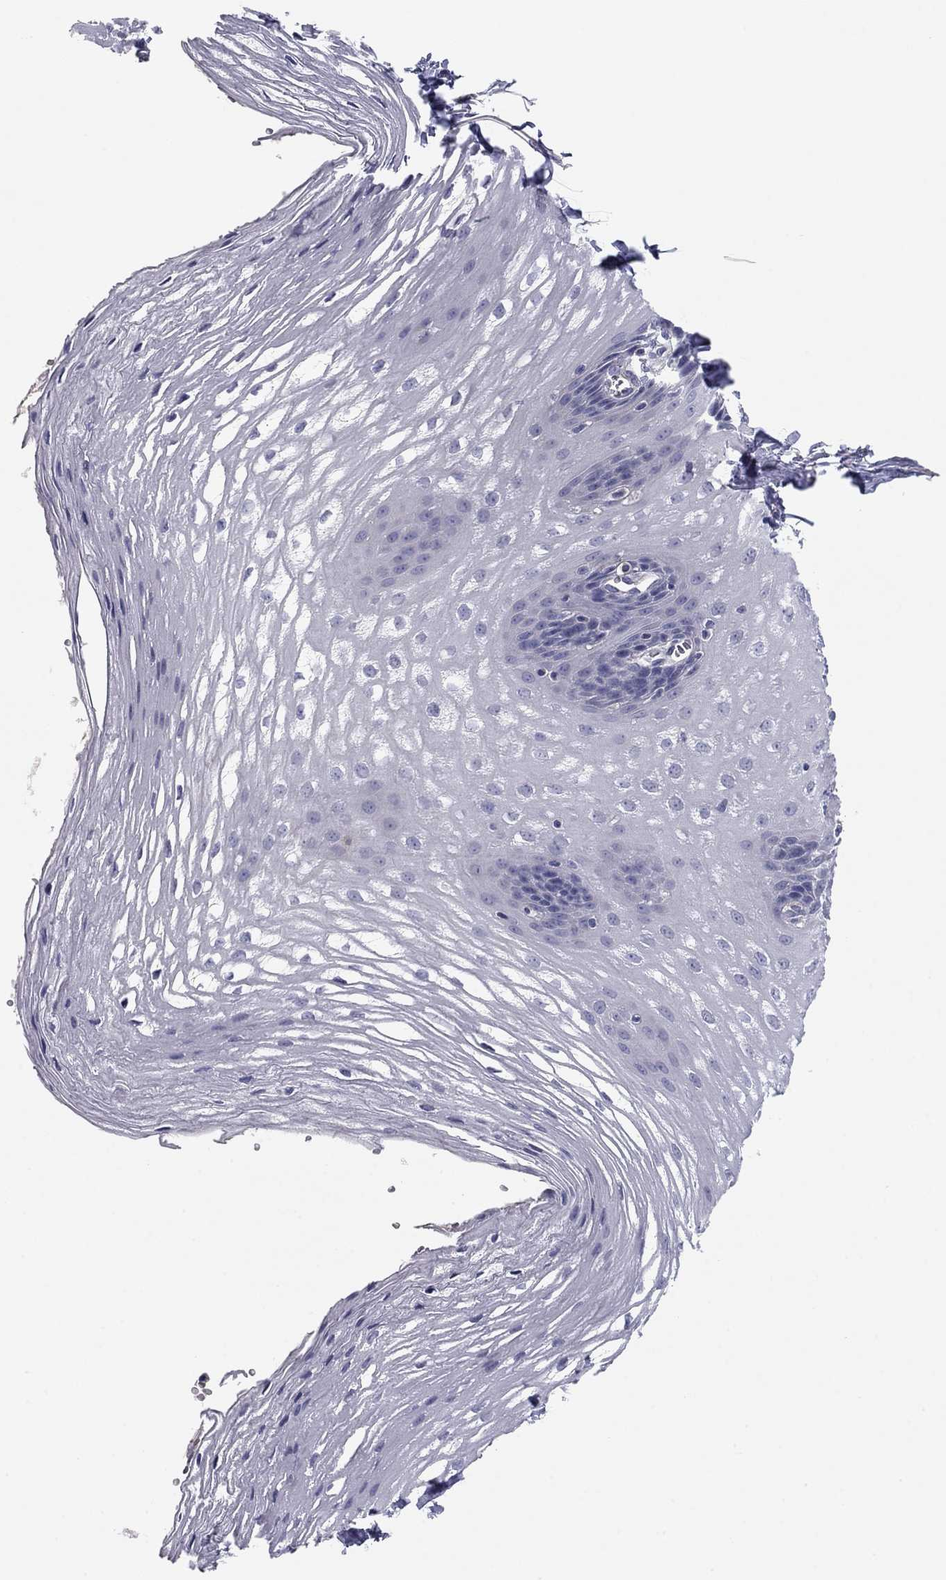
{"staining": {"intensity": "negative", "quantity": "none", "location": "none"}, "tissue": "esophagus", "cell_type": "Squamous epithelial cells", "image_type": "normal", "snomed": [{"axis": "morphology", "description": "Normal tissue, NOS"}, {"axis": "topography", "description": "Esophagus"}], "caption": "Immunohistochemical staining of unremarkable human esophagus demonstrates no significant positivity in squamous epithelial cells. Nuclei are stained in blue.", "gene": "SEPTIN3", "patient": {"sex": "male", "age": 72}}